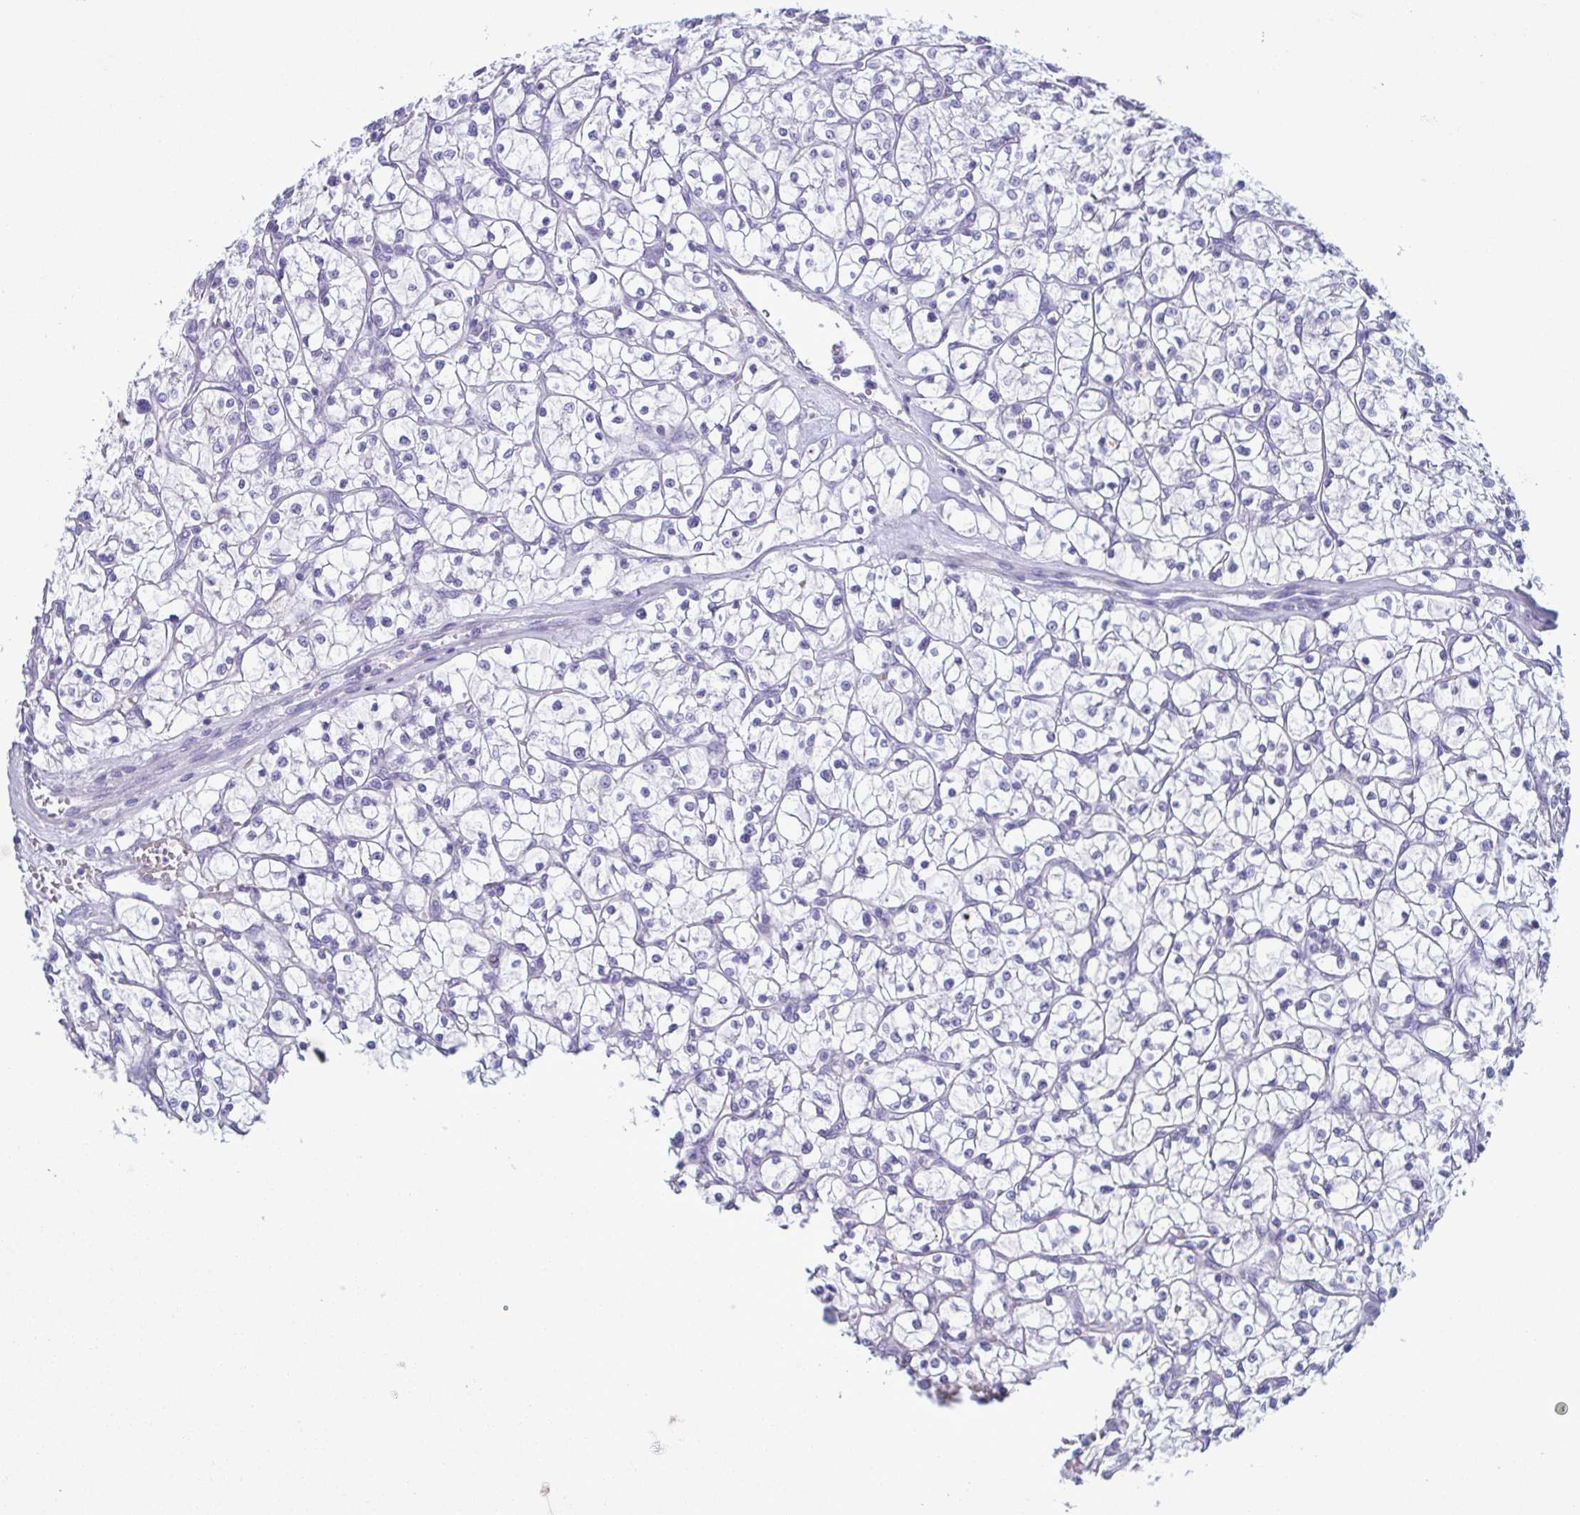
{"staining": {"intensity": "negative", "quantity": "none", "location": "none"}, "tissue": "renal cancer", "cell_type": "Tumor cells", "image_type": "cancer", "snomed": [{"axis": "morphology", "description": "Adenocarcinoma, NOS"}, {"axis": "topography", "description": "Kidney"}], "caption": "There is no significant staining in tumor cells of adenocarcinoma (renal).", "gene": "LTF", "patient": {"sex": "female", "age": 64}}